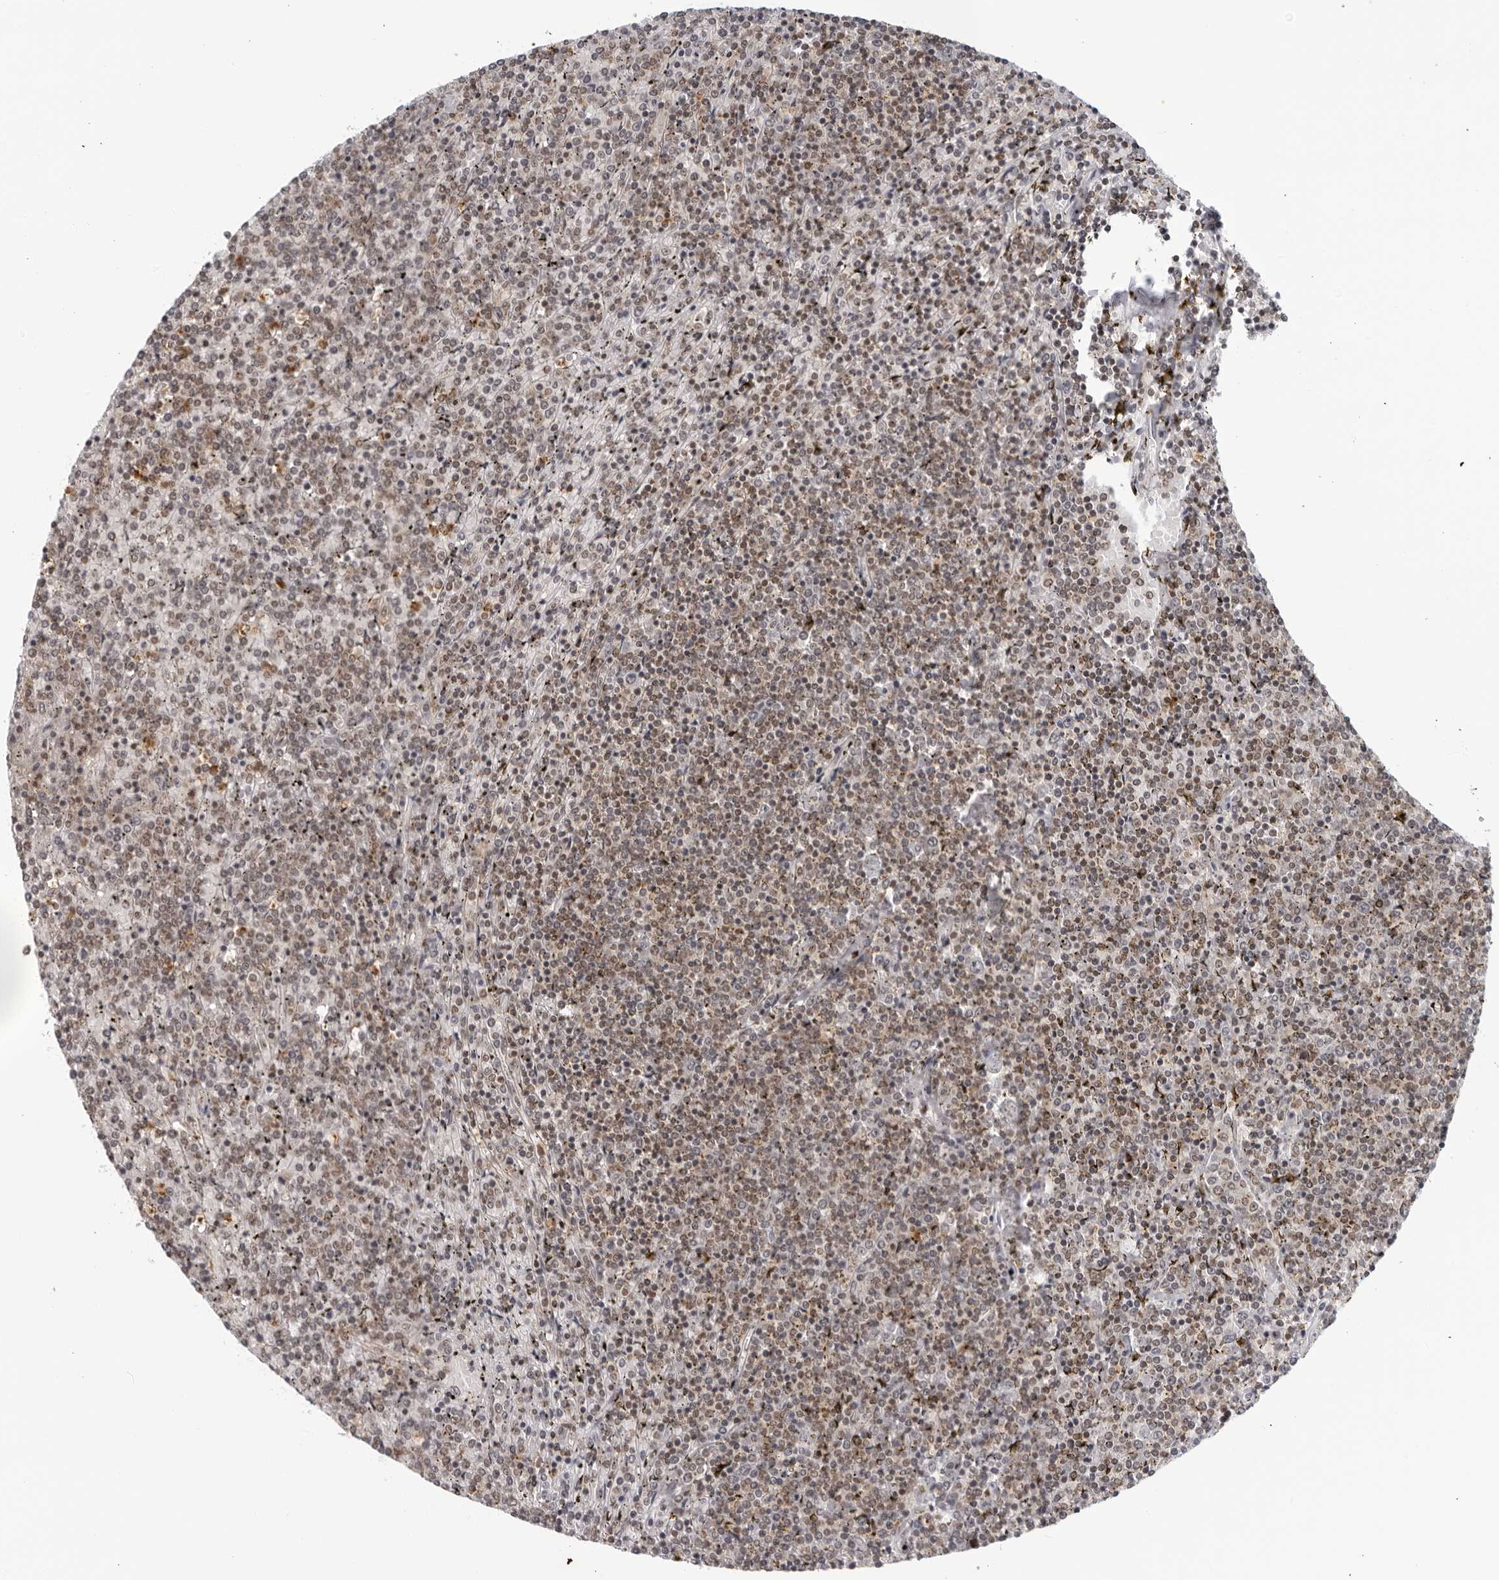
{"staining": {"intensity": "moderate", "quantity": ">75%", "location": "nuclear"}, "tissue": "lymphoma", "cell_type": "Tumor cells", "image_type": "cancer", "snomed": [{"axis": "morphology", "description": "Malignant lymphoma, non-Hodgkin's type, Low grade"}, {"axis": "topography", "description": "Spleen"}], "caption": "A brown stain highlights moderate nuclear staining of a protein in malignant lymphoma, non-Hodgkin's type (low-grade) tumor cells.", "gene": "CC2D1B", "patient": {"sex": "female", "age": 19}}